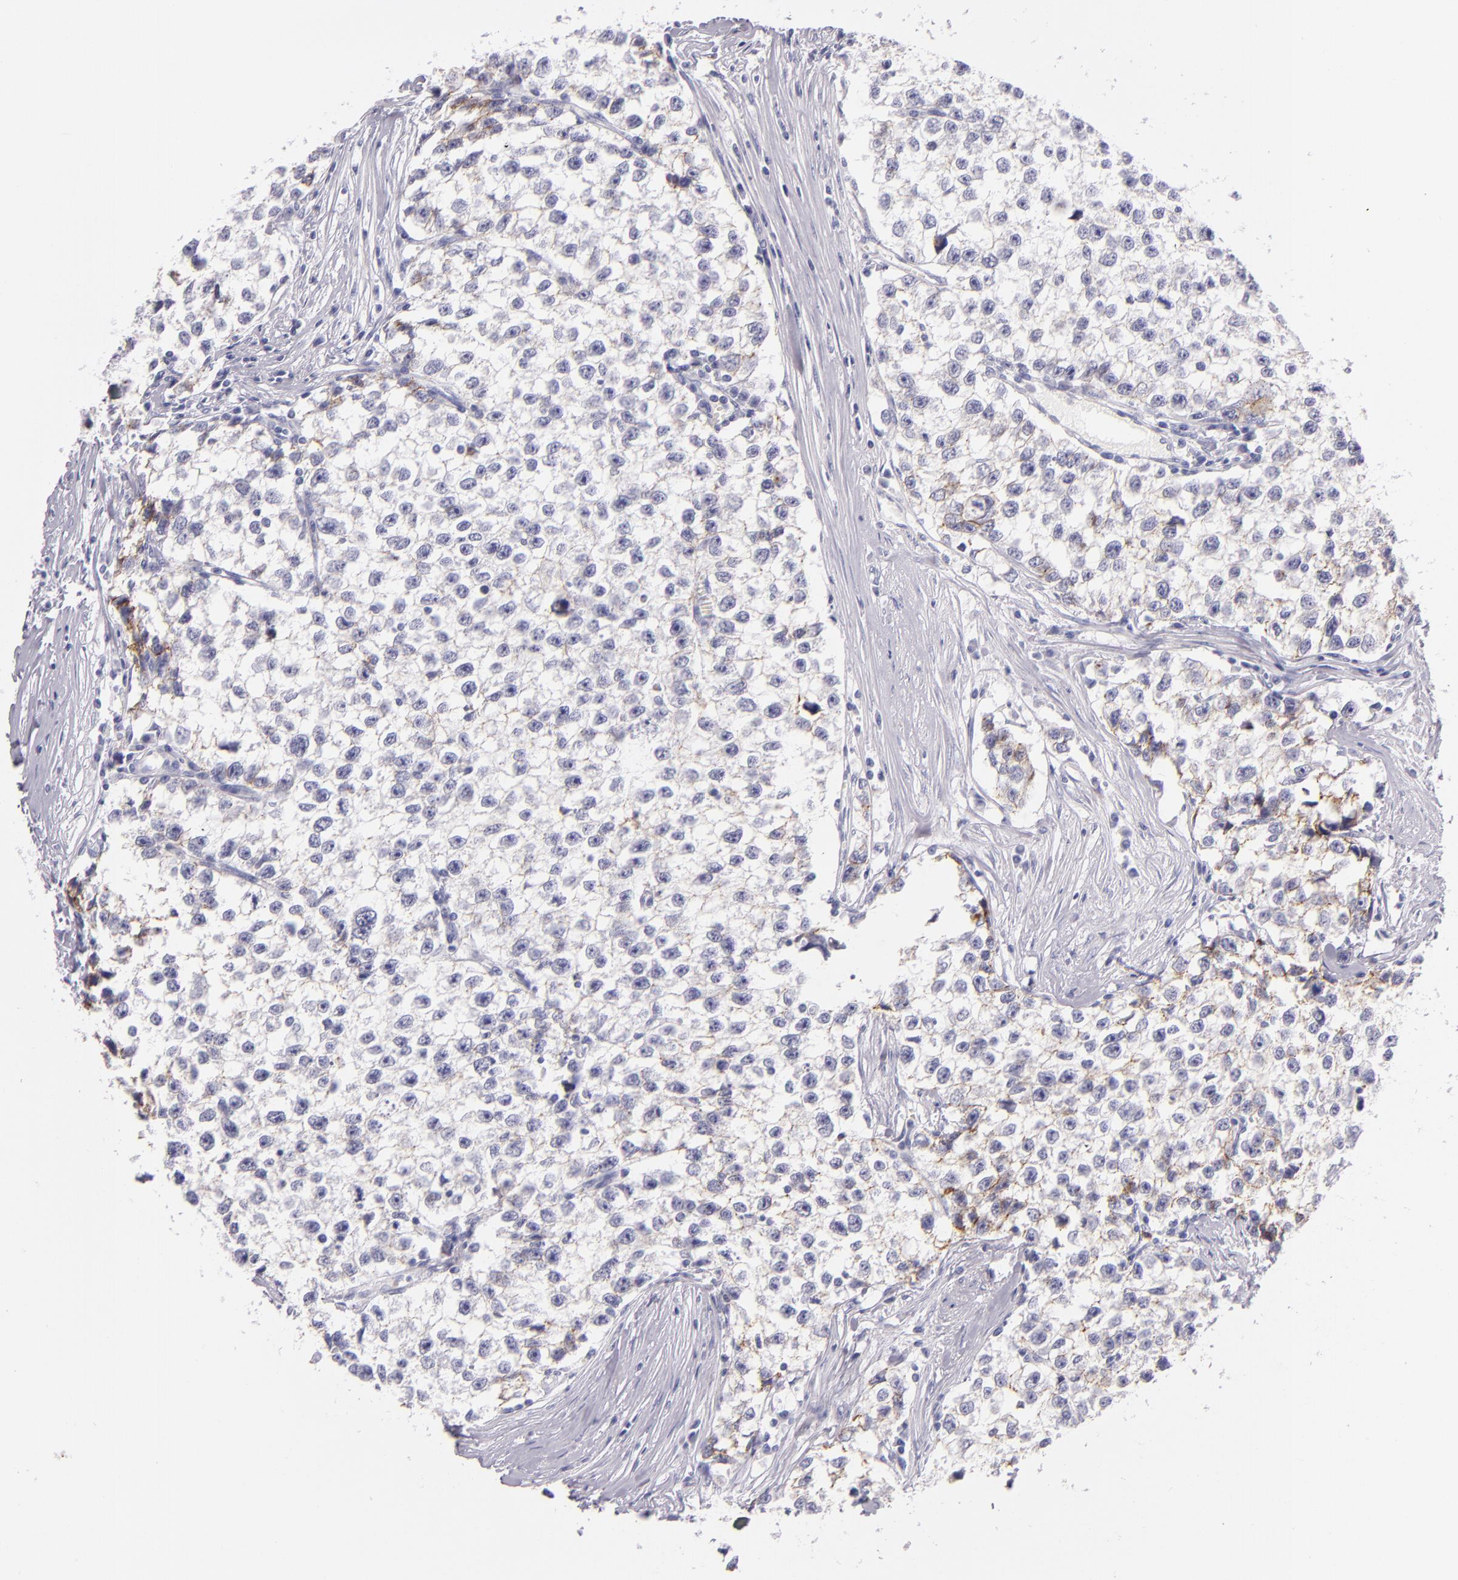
{"staining": {"intensity": "weak", "quantity": "<25%", "location": "cytoplasmic/membranous"}, "tissue": "testis cancer", "cell_type": "Tumor cells", "image_type": "cancer", "snomed": [{"axis": "morphology", "description": "Seminoma, NOS"}, {"axis": "morphology", "description": "Carcinoma, Embryonal, NOS"}, {"axis": "topography", "description": "Testis"}], "caption": "This is an immunohistochemistry histopathology image of human testis cancer (embryonal carcinoma). There is no staining in tumor cells.", "gene": "CDH3", "patient": {"sex": "male", "age": 30}}